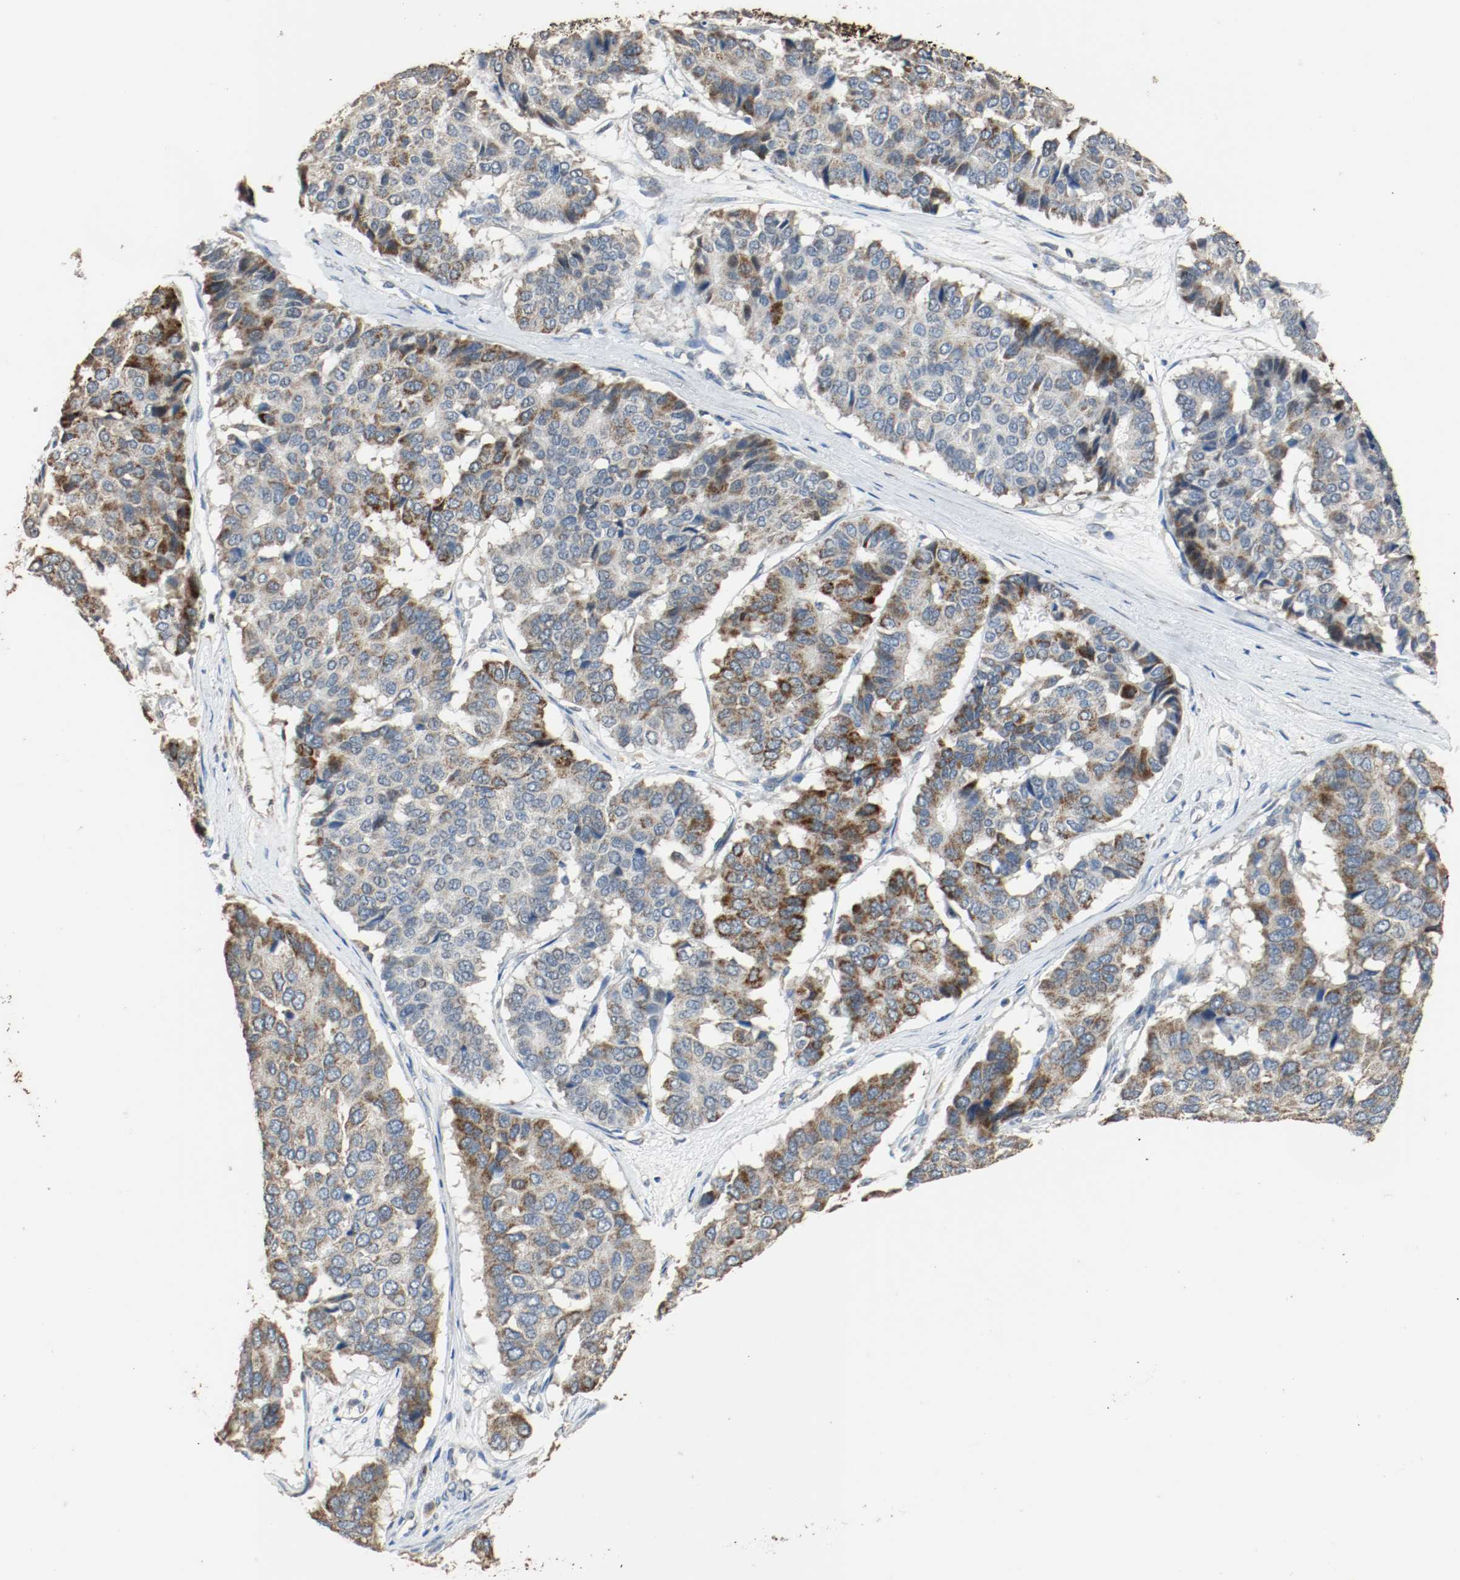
{"staining": {"intensity": "strong", "quantity": "25%-75%", "location": "cytoplasmic/membranous"}, "tissue": "pancreatic cancer", "cell_type": "Tumor cells", "image_type": "cancer", "snomed": [{"axis": "morphology", "description": "Adenocarcinoma, NOS"}, {"axis": "topography", "description": "Pancreas"}], "caption": "There is high levels of strong cytoplasmic/membranous staining in tumor cells of pancreatic adenocarcinoma, as demonstrated by immunohistochemical staining (brown color).", "gene": "ALDH4A1", "patient": {"sex": "male", "age": 50}}